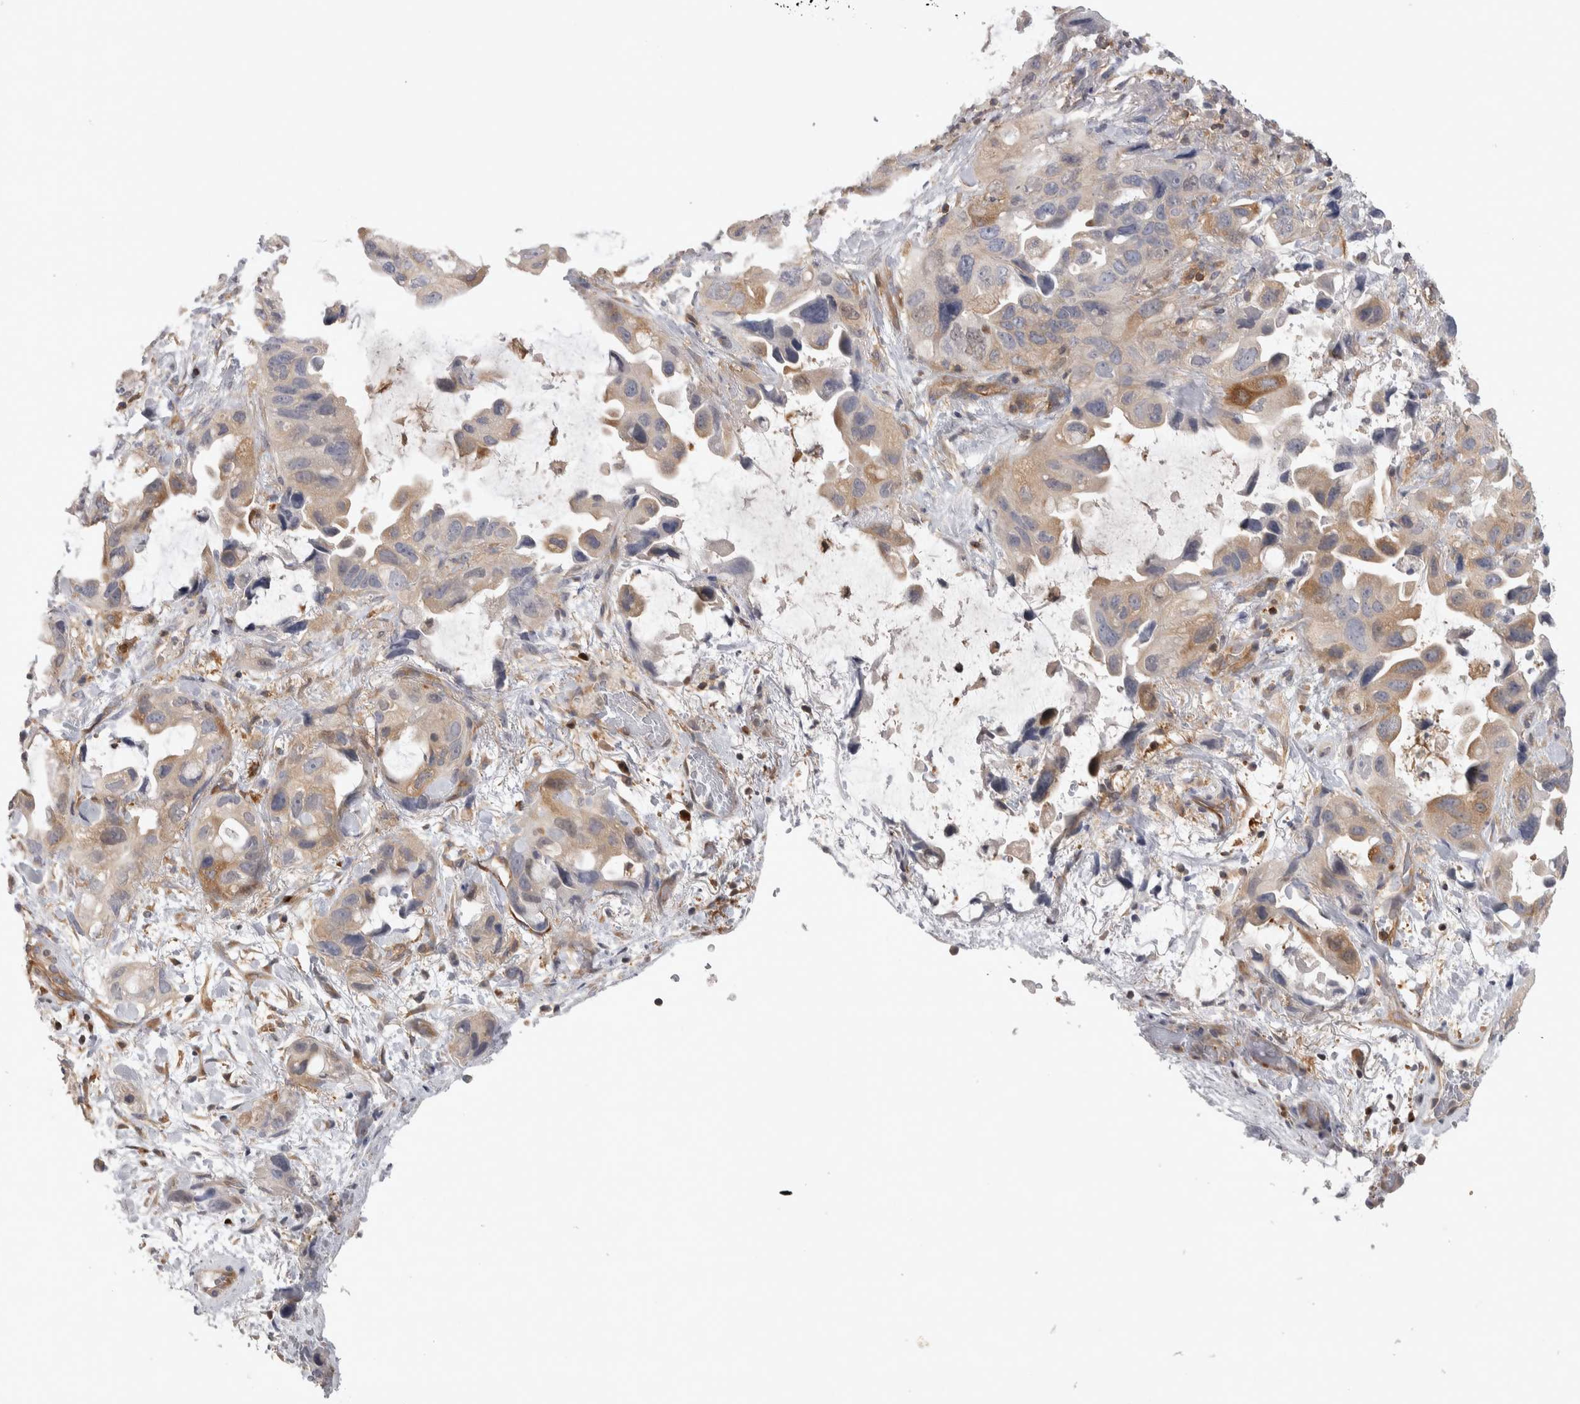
{"staining": {"intensity": "moderate", "quantity": "<25%", "location": "cytoplasmic/membranous"}, "tissue": "lung cancer", "cell_type": "Tumor cells", "image_type": "cancer", "snomed": [{"axis": "morphology", "description": "Squamous cell carcinoma, NOS"}, {"axis": "topography", "description": "Lung"}], "caption": "Moderate cytoplasmic/membranous staining is appreciated in approximately <25% of tumor cells in lung cancer (squamous cell carcinoma).", "gene": "NFKB2", "patient": {"sex": "female", "age": 73}}